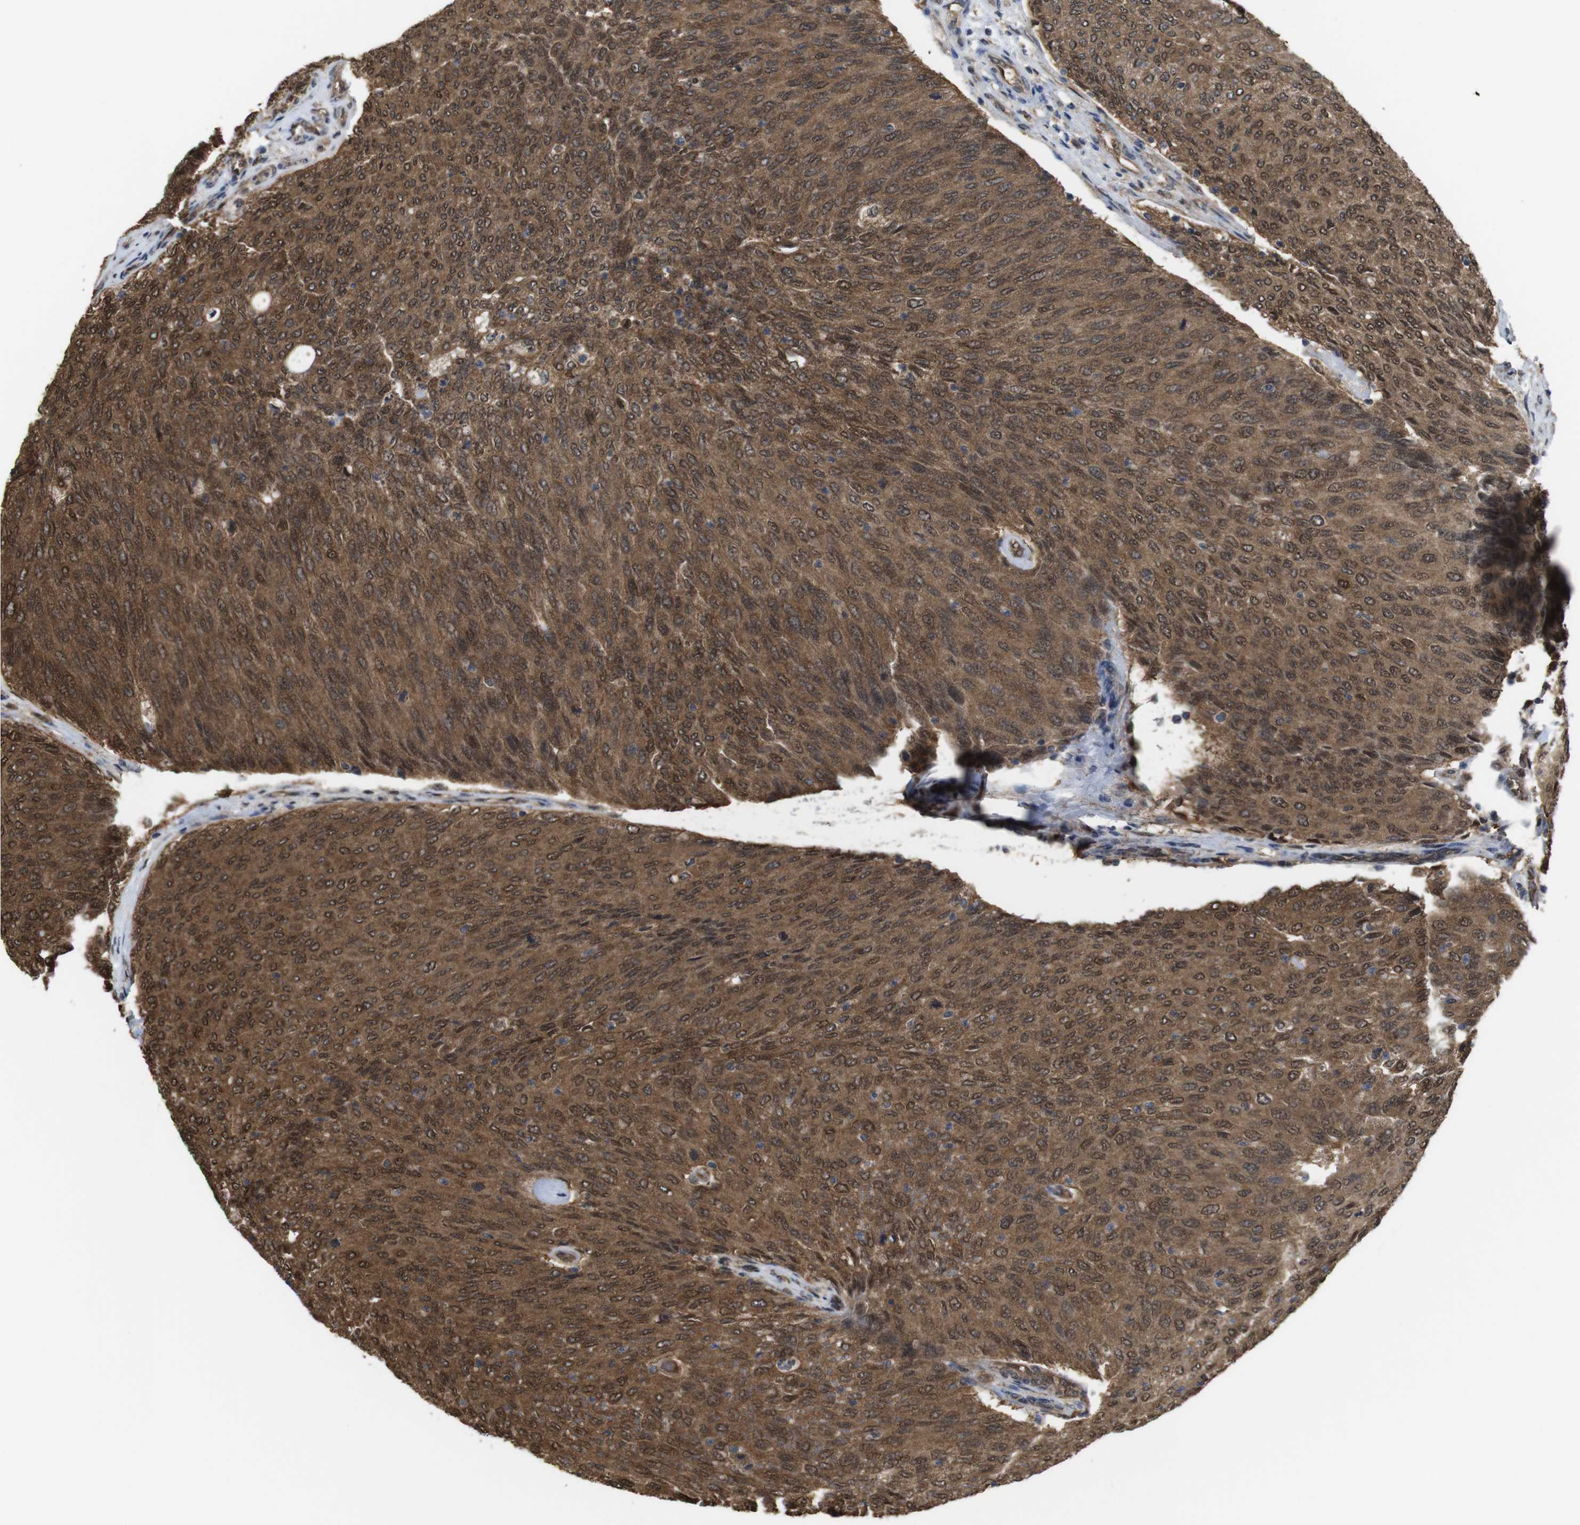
{"staining": {"intensity": "moderate", "quantity": ">75%", "location": "cytoplasmic/membranous,nuclear"}, "tissue": "urothelial cancer", "cell_type": "Tumor cells", "image_type": "cancer", "snomed": [{"axis": "morphology", "description": "Urothelial carcinoma, Low grade"}, {"axis": "topography", "description": "Urinary bladder"}], "caption": "DAB (3,3'-diaminobenzidine) immunohistochemical staining of urothelial carcinoma (low-grade) exhibits moderate cytoplasmic/membranous and nuclear protein staining in approximately >75% of tumor cells.", "gene": "YWHAG", "patient": {"sex": "female", "age": 79}}